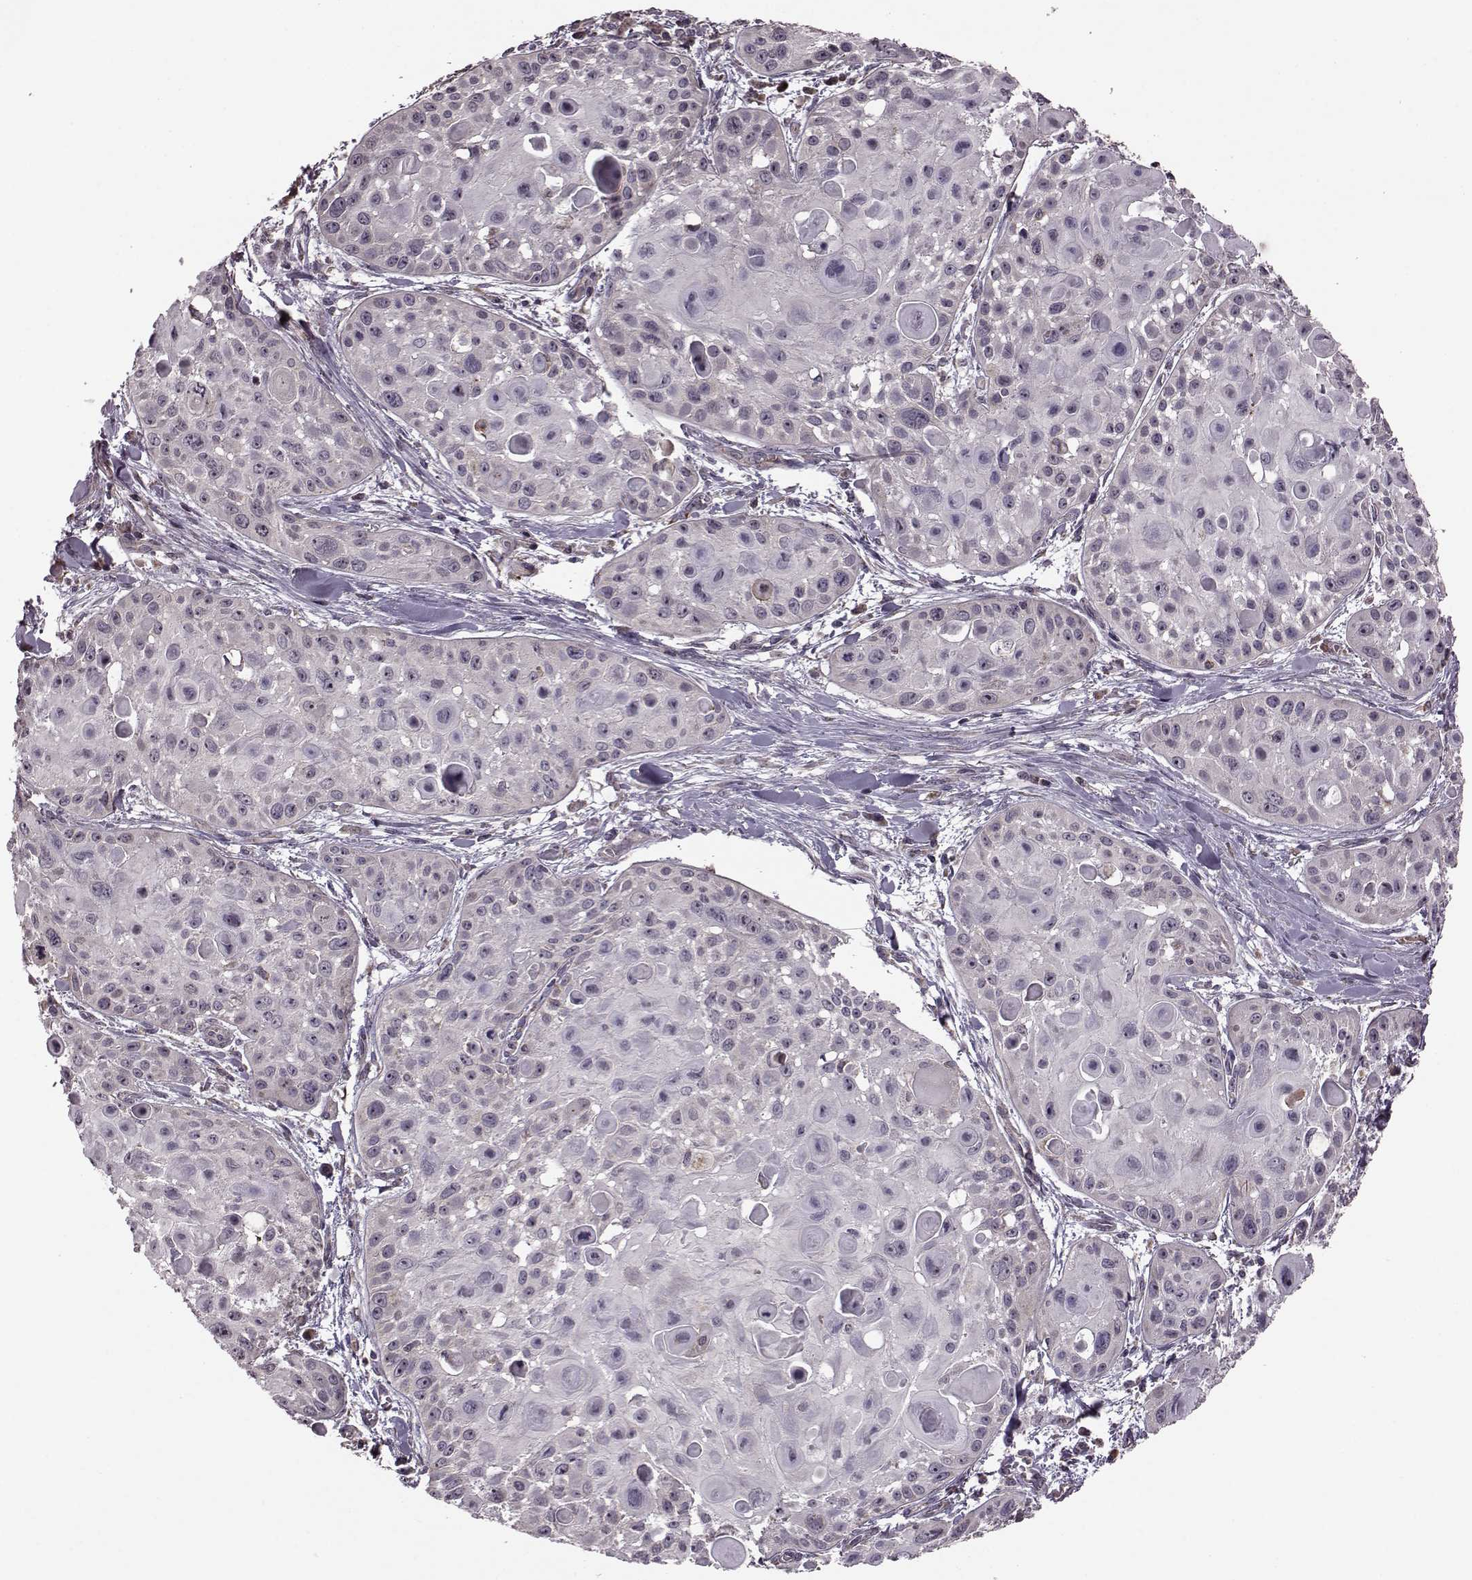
{"staining": {"intensity": "negative", "quantity": "none", "location": "none"}, "tissue": "skin cancer", "cell_type": "Tumor cells", "image_type": "cancer", "snomed": [{"axis": "morphology", "description": "Squamous cell carcinoma, NOS"}, {"axis": "topography", "description": "Skin"}, {"axis": "topography", "description": "Anal"}], "caption": "A photomicrograph of skin cancer (squamous cell carcinoma) stained for a protein demonstrates no brown staining in tumor cells.", "gene": "PUDP", "patient": {"sex": "female", "age": 75}}